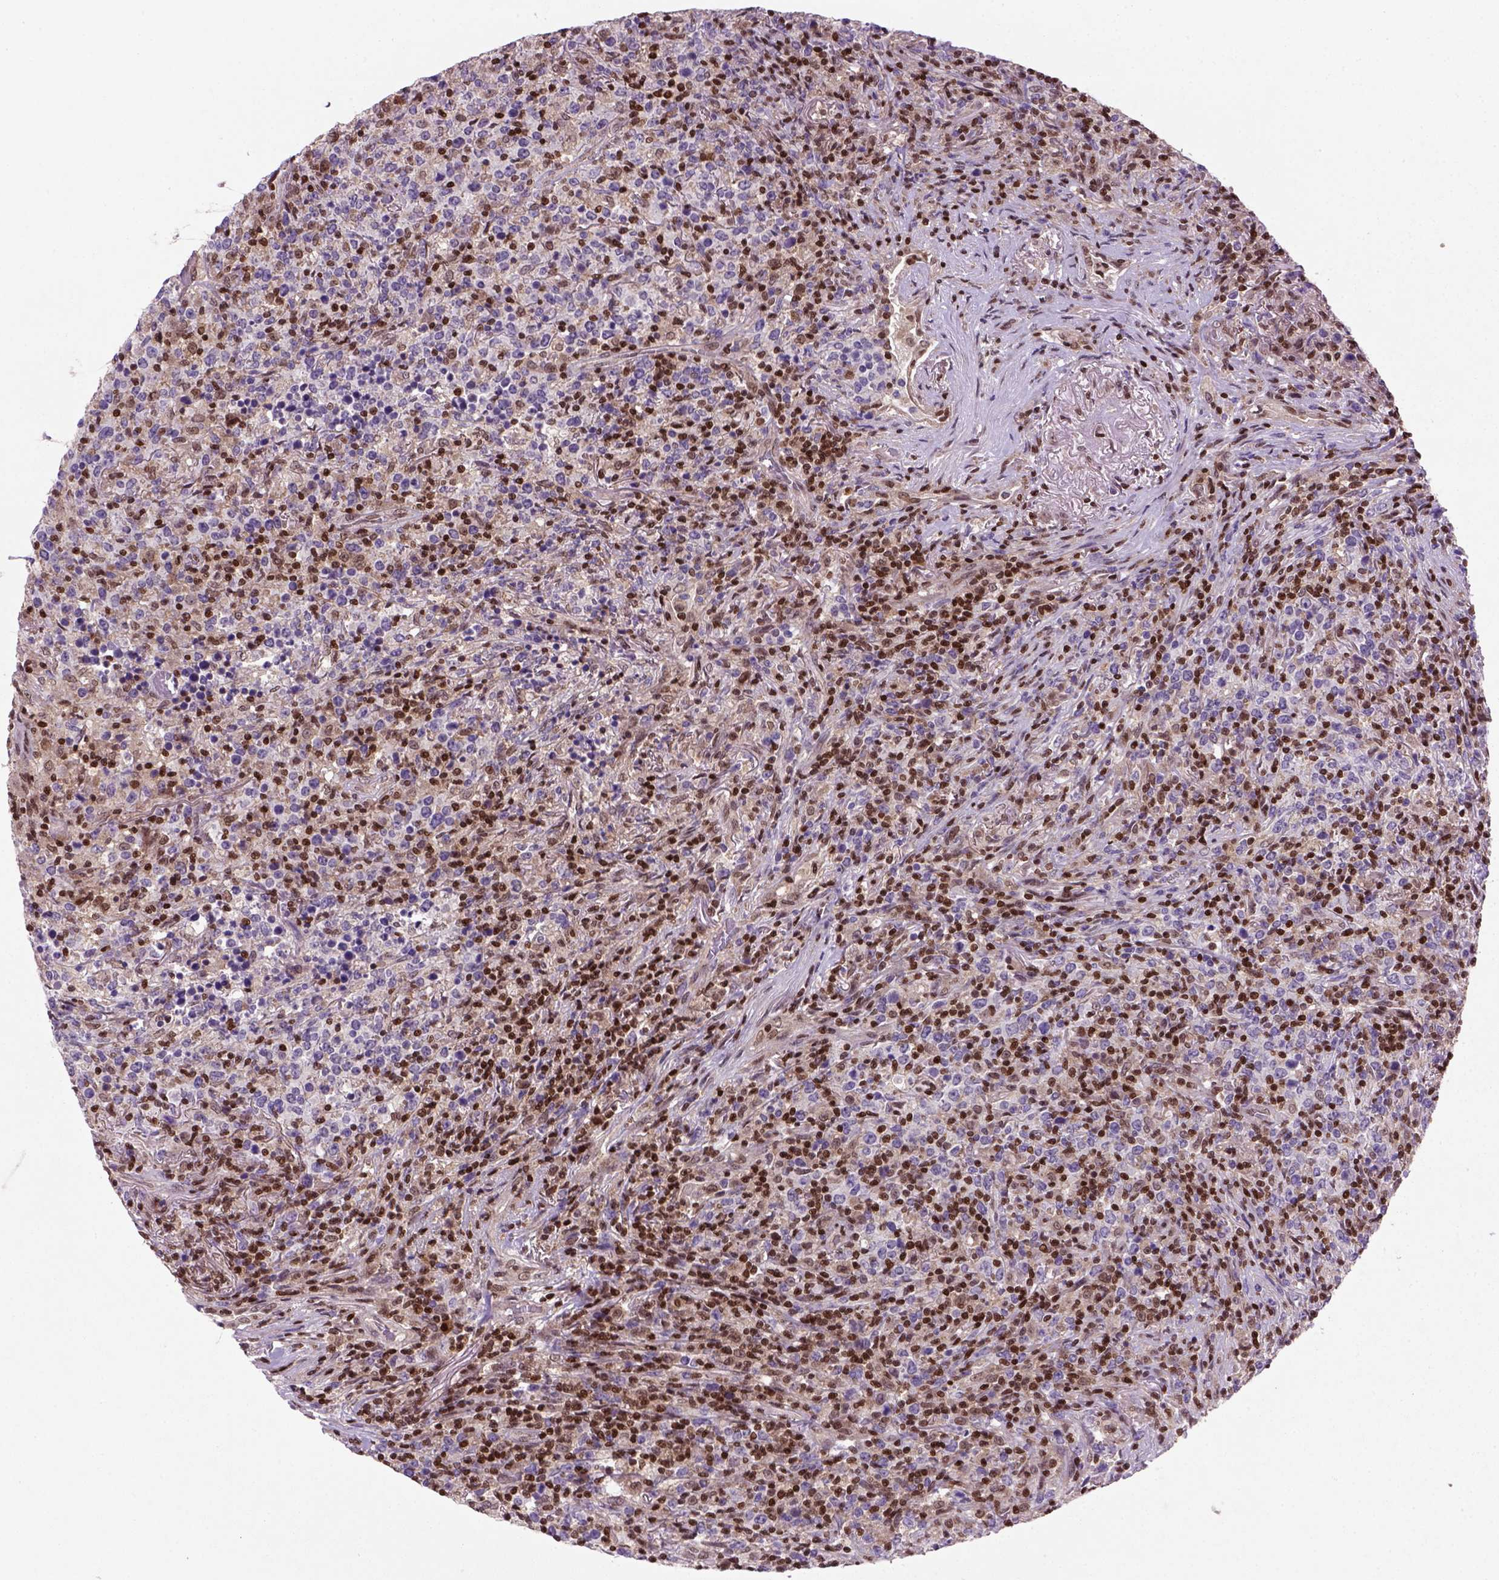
{"staining": {"intensity": "moderate", "quantity": "<25%", "location": "nuclear"}, "tissue": "lymphoma", "cell_type": "Tumor cells", "image_type": "cancer", "snomed": [{"axis": "morphology", "description": "Malignant lymphoma, non-Hodgkin's type, High grade"}, {"axis": "topography", "description": "Lung"}], "caption": "Protein positivity by immunohistochemistry (IHC) exhibits moderate nuclear positivity in about <25% of tumor cells in high-grade malignant lymphoma, non-Hodgkin's type. (DAB IHC with brightfield microscopy, high magnification).", "gene": "MGMT", "patient": {"sex": "male", "age": 79}}